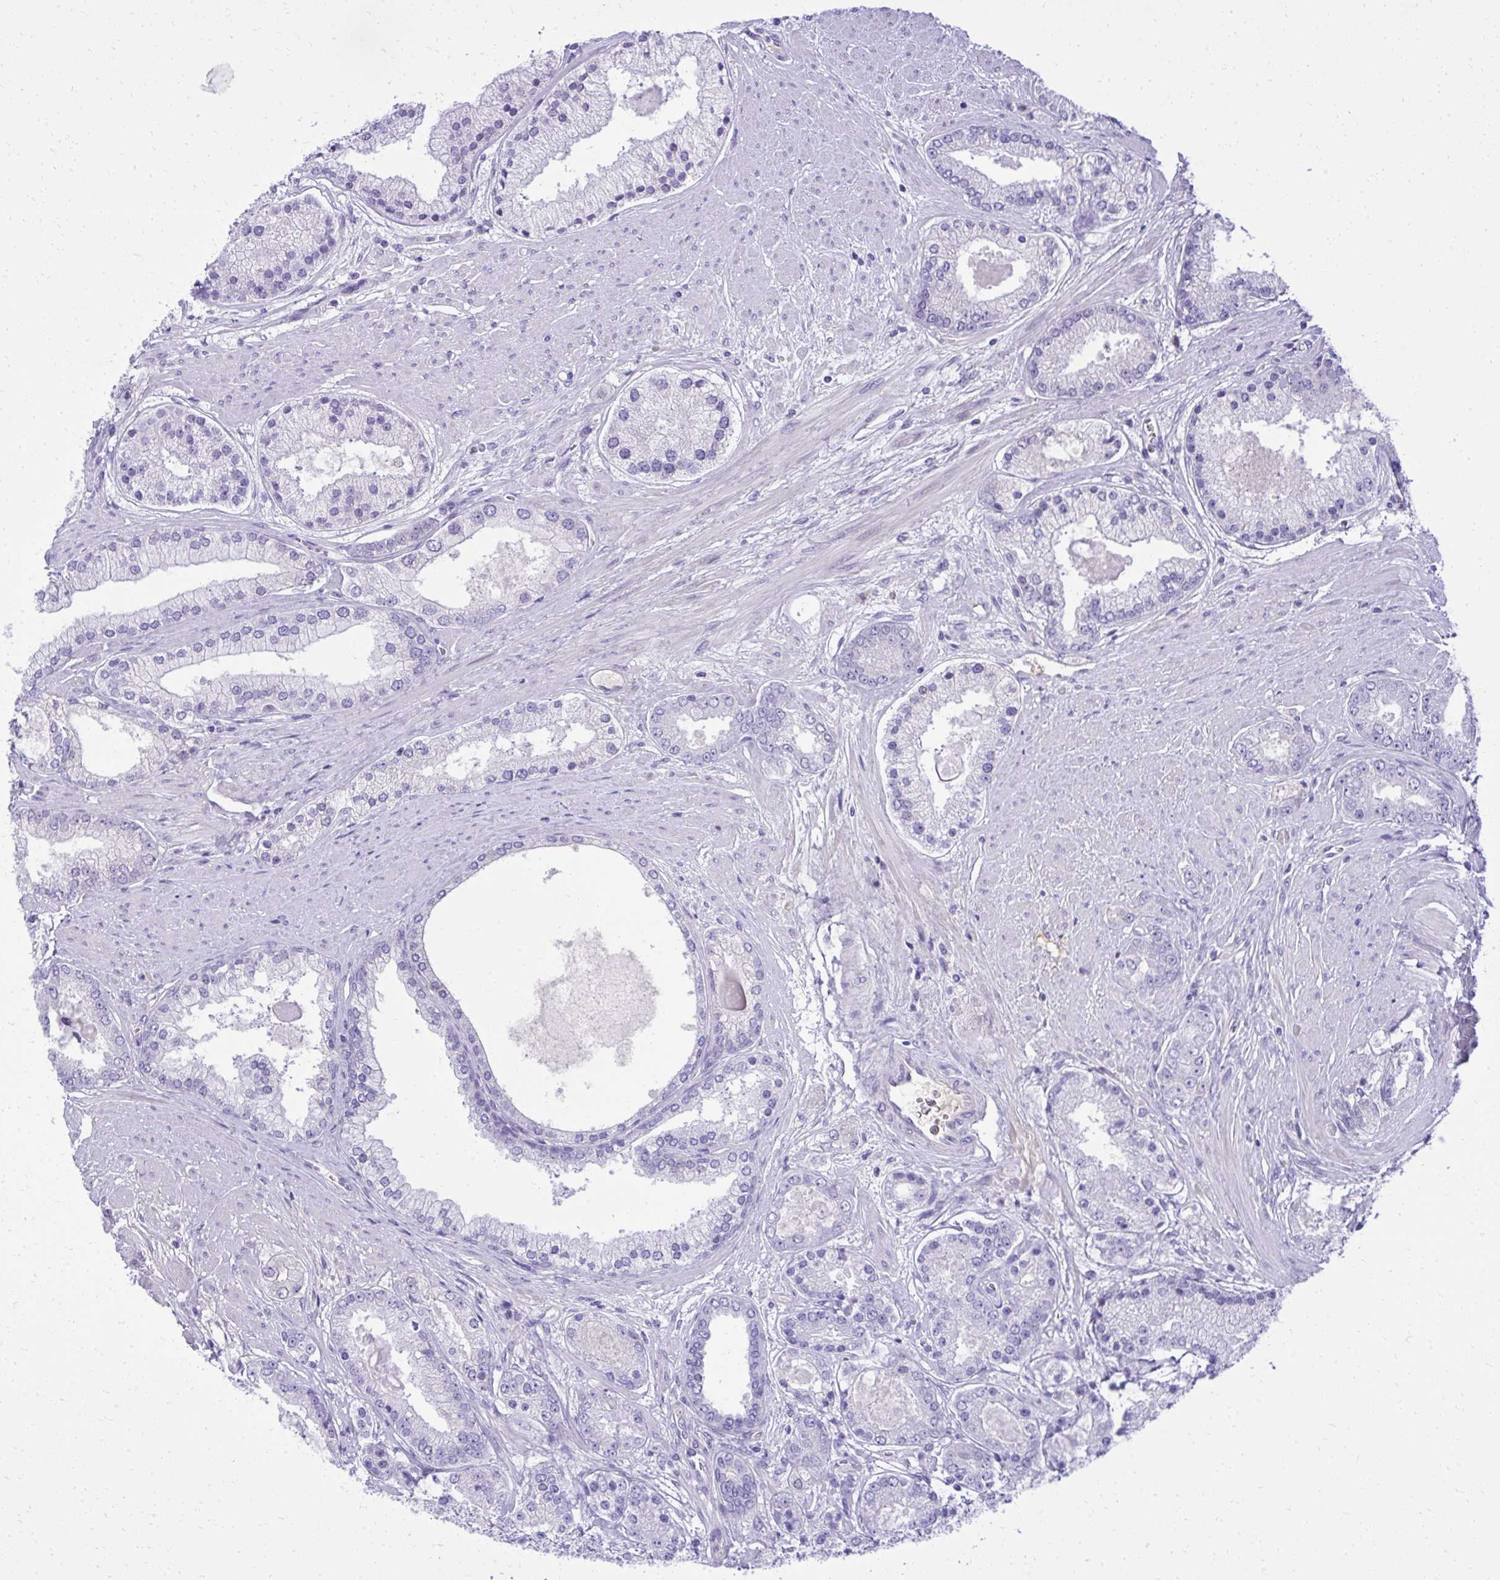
{"staining": {"intensity": "negative", "quantity": "none", "location": "none"}, "tissue": "prostate cancer", "cell_type": "Tumor cells", "image_type": "cancer", "snomed": [{"axis": "morphology", "description": "Adenocarcinoma, High grade"}, {"axis": "topography", "description": "Prostate"}], "caption": "The immunohistochemistry micrograph has no significant staining in tumor cells of prostate high-grade adenocarcinoma tissue.", "gene": "PITPNM3", "patient": {"sex": "male", "age": 67}}